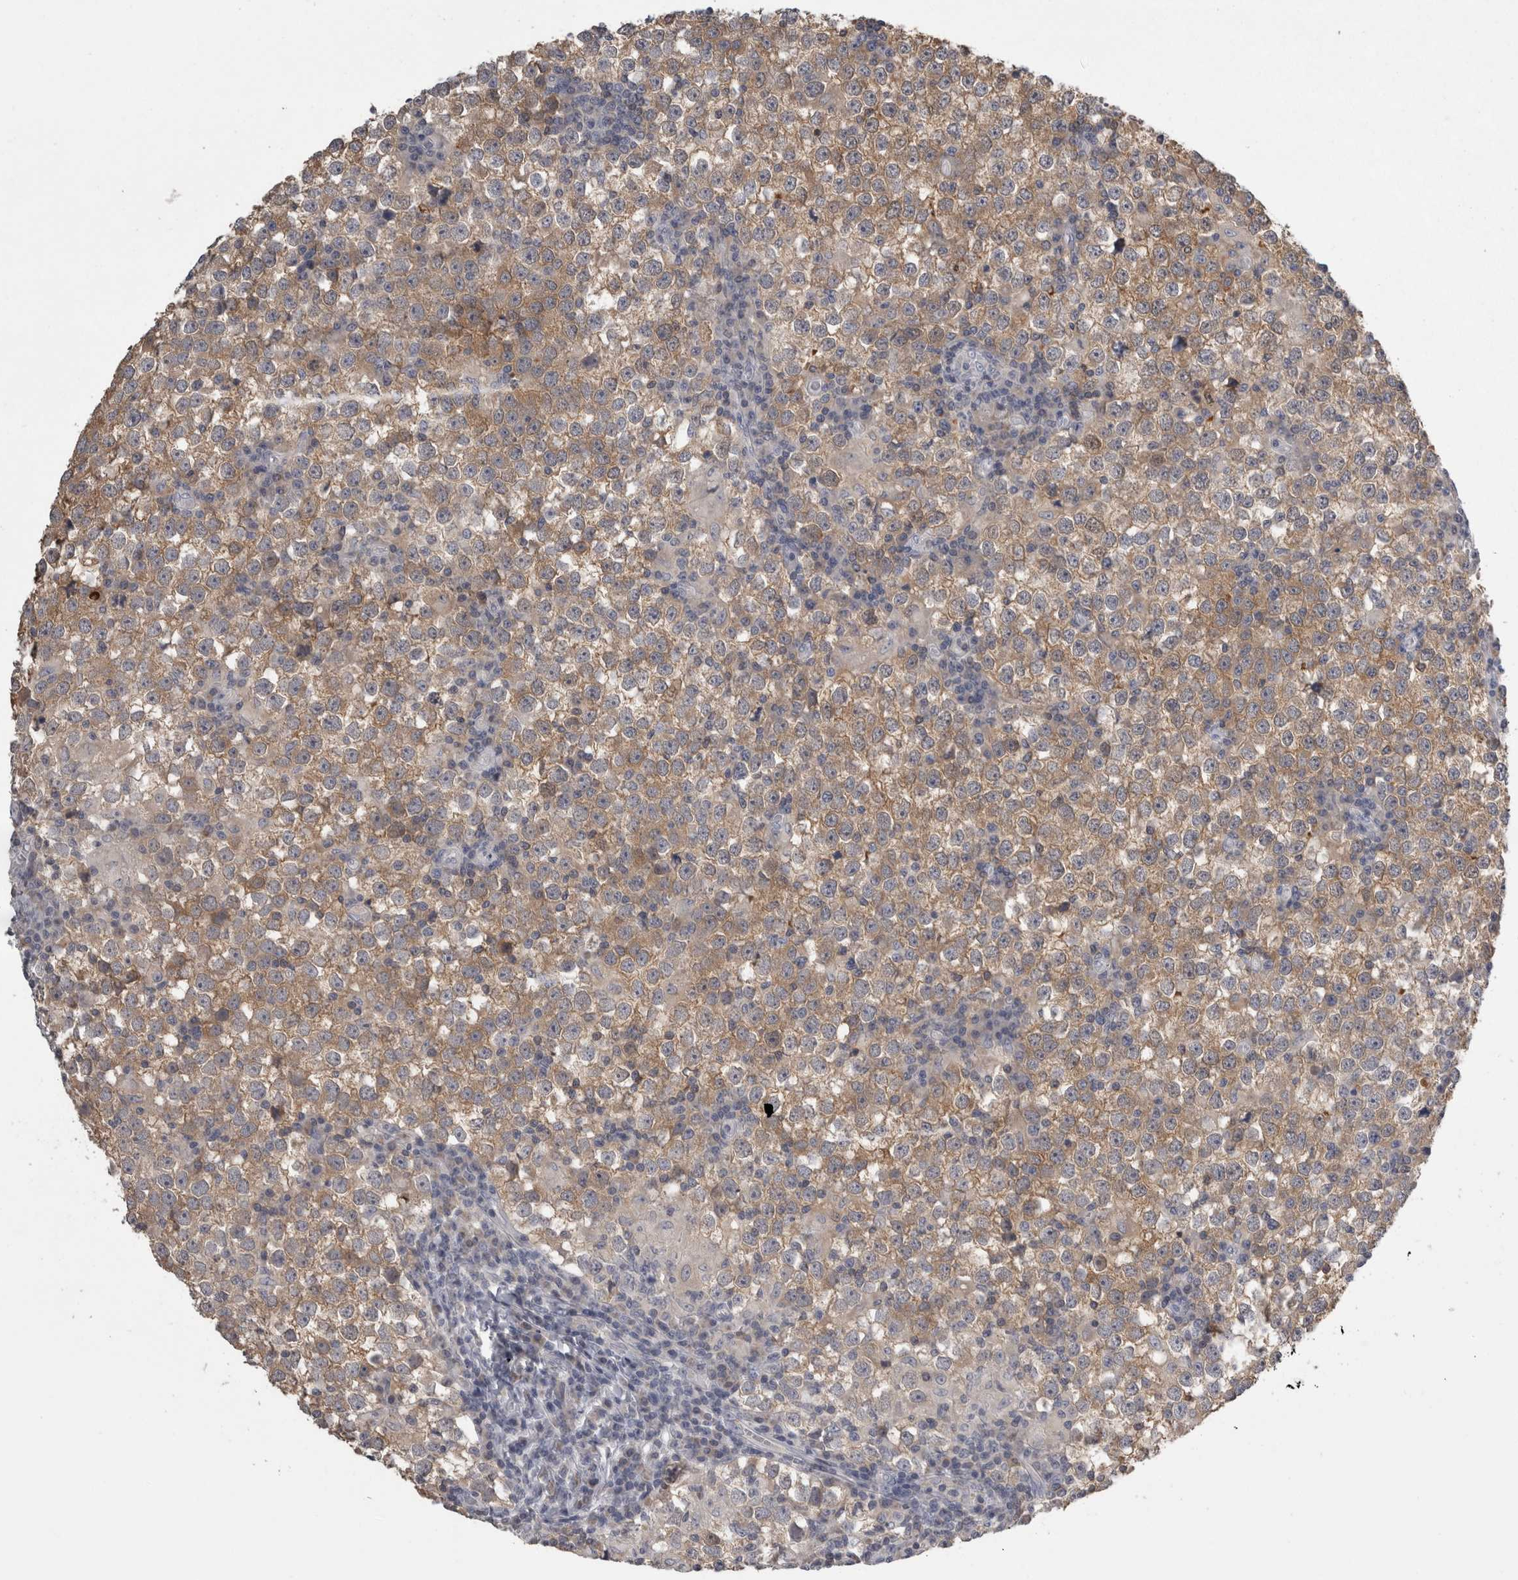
{"staining": {"intensity": "moderate", "quantity": ">75%", "location": "cytoplasmic/membranous"}, "tissue": "testis cancer", "cell_type": "Tumor cells", "image_type": "cancer", "snomed": [{"axis": "morphology", "description": "Seminoma, NOS"}, {"axis": "topography", "description": "Testis"}], "caption": "The histopathology image reveals a brown stain indicating the presence of a protein in the cytoplasmic/membranous of tumor cells in seminoma (testis).", "gene": "TCAP", "patient": {"sex": "male", "age": 65}}